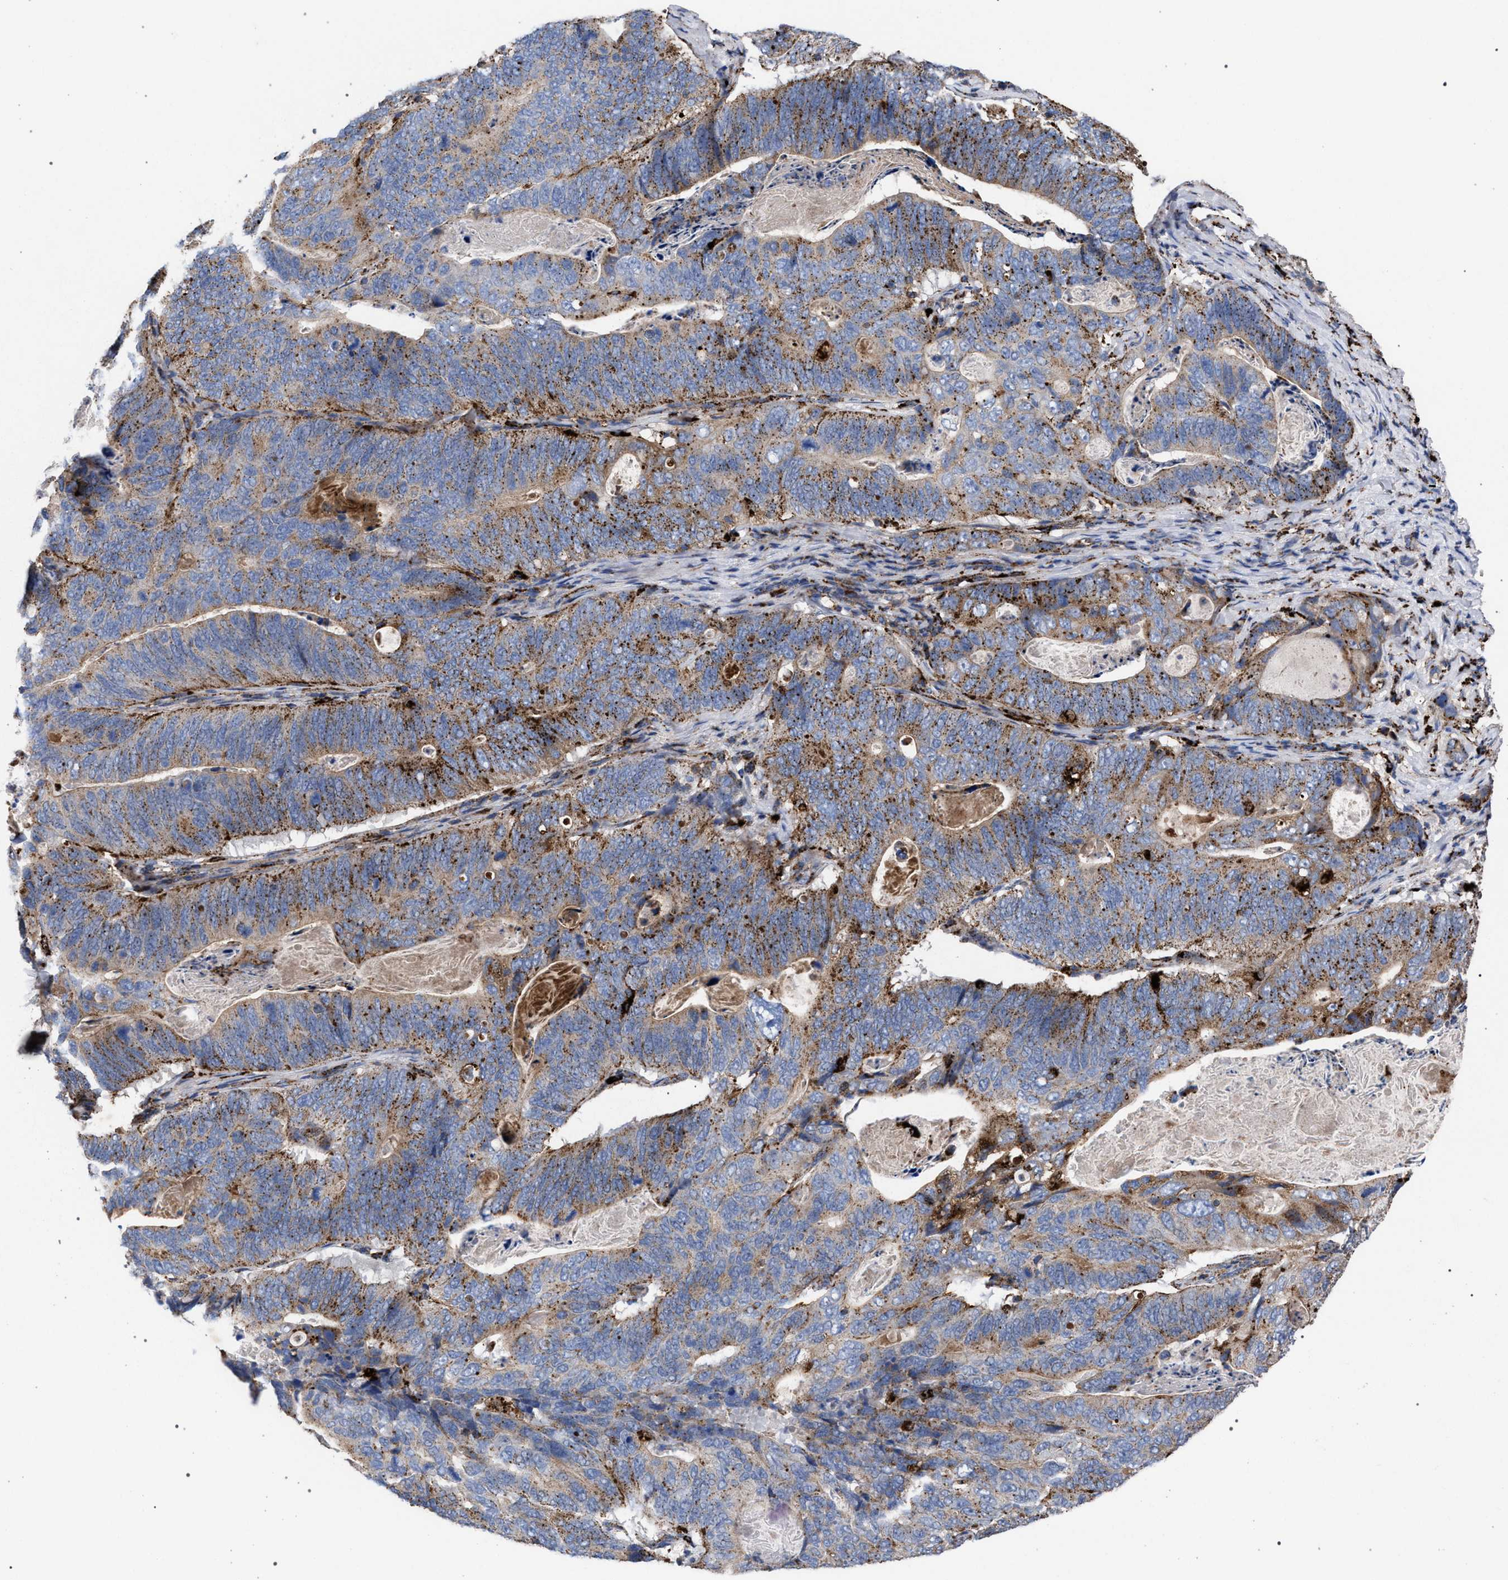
{"staining": {"intensity": "moderate", "quantity": ">75%", "location": "cytoplasmic/membranous"}, "tissue": "stomach cancer", "cell_type": "Tumor cells", "image_type": "cancer", "snomed": [{"axis": "morphology", "description": "Normal tissue, NOS"}, {"axis": "morphology", "description": "Adenocarcinoma, NOS"}, {"axis": "topography", "description": "Stomach"}], "caption": "Immunohistochemistry staining of adenocarcinoma (stomach), which demonstrates medium levels of moderate cytoplasmic/membranous positivity in approximately >75% of tumor cells indicating moderate cytoplasmic/membranous protein staining. The staining was performed using DAB (3,3'-diaminobenzidine) (brown) for protein detection and nuclei were counterstained in hematoxylin (blue).", "gene": "PPT1", "patient": {"sex": "female", "age": 89}}